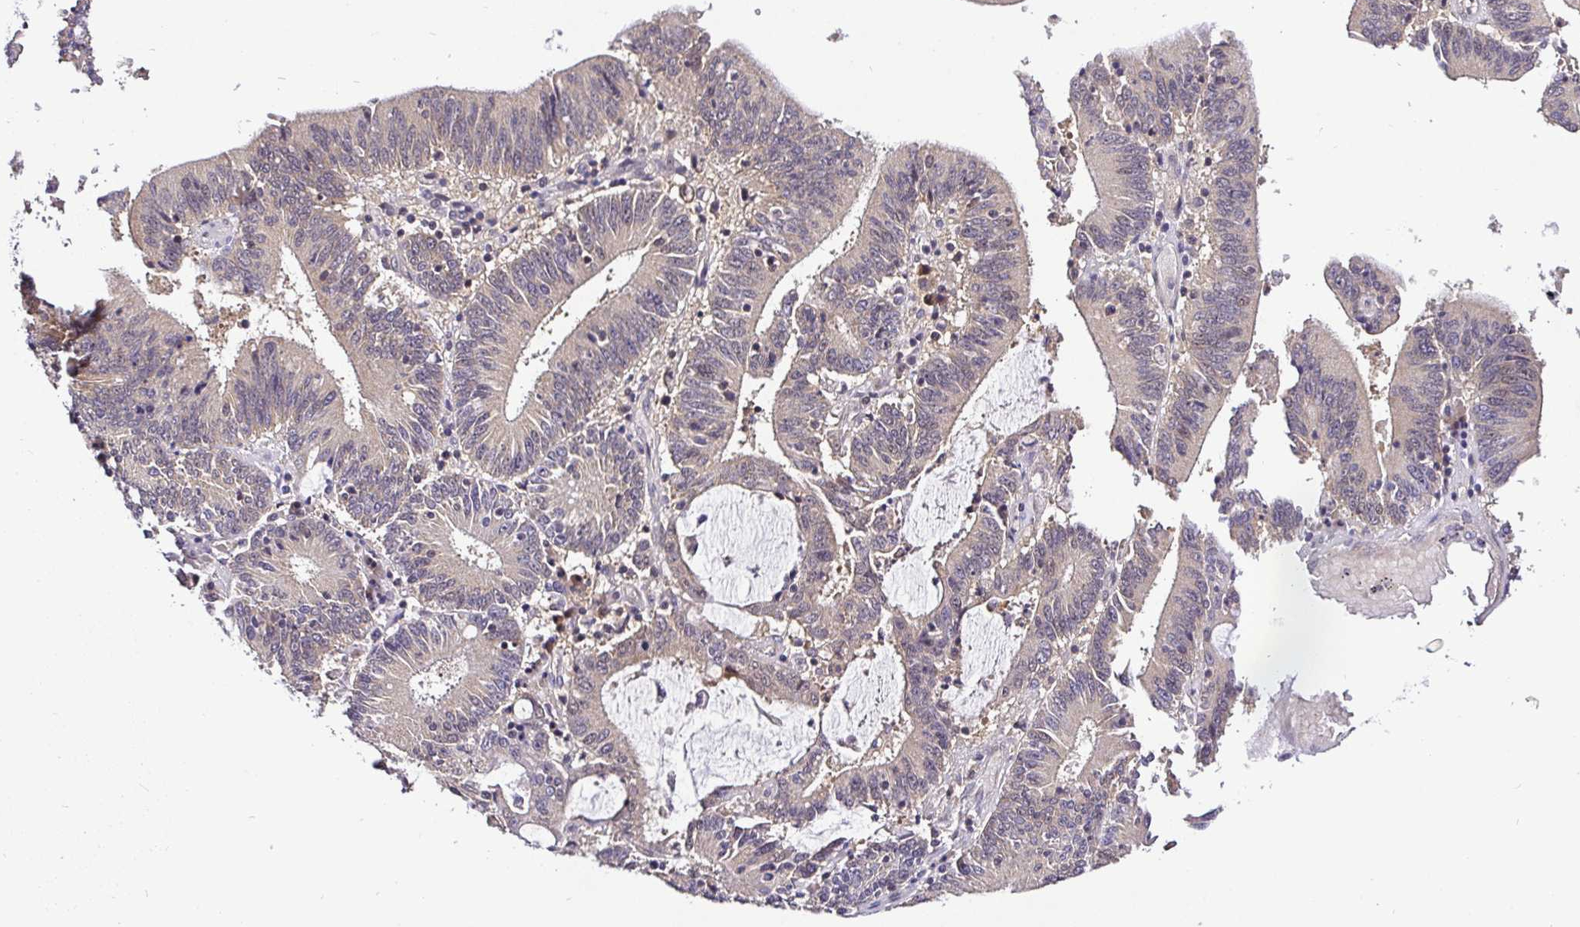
{"staining": {"intensity": "weak", "quantity": "<25%", "location": "cytoplasmic/membranous"}, "tissue": "stomach cancer", "cell_type": "Tumor cells", "image_type": "cancer", "snomed": [{"axis": "morphology", "description": "Adenocarcinoma, NOS"}, {"axis": "topography", "description": "Stomach, upper"}], "caption": "Tumor cells are negative for protein expression in human adenocarcinoma (stomach). (Stains: DAB (3,3'-diaminobenzidine) IHC with hematoxylin counter stain, Microscopy: brightfield microscopy at high magnification).", "gene": "UBE2M", "patient": {"sex": "male", "age": 68}}